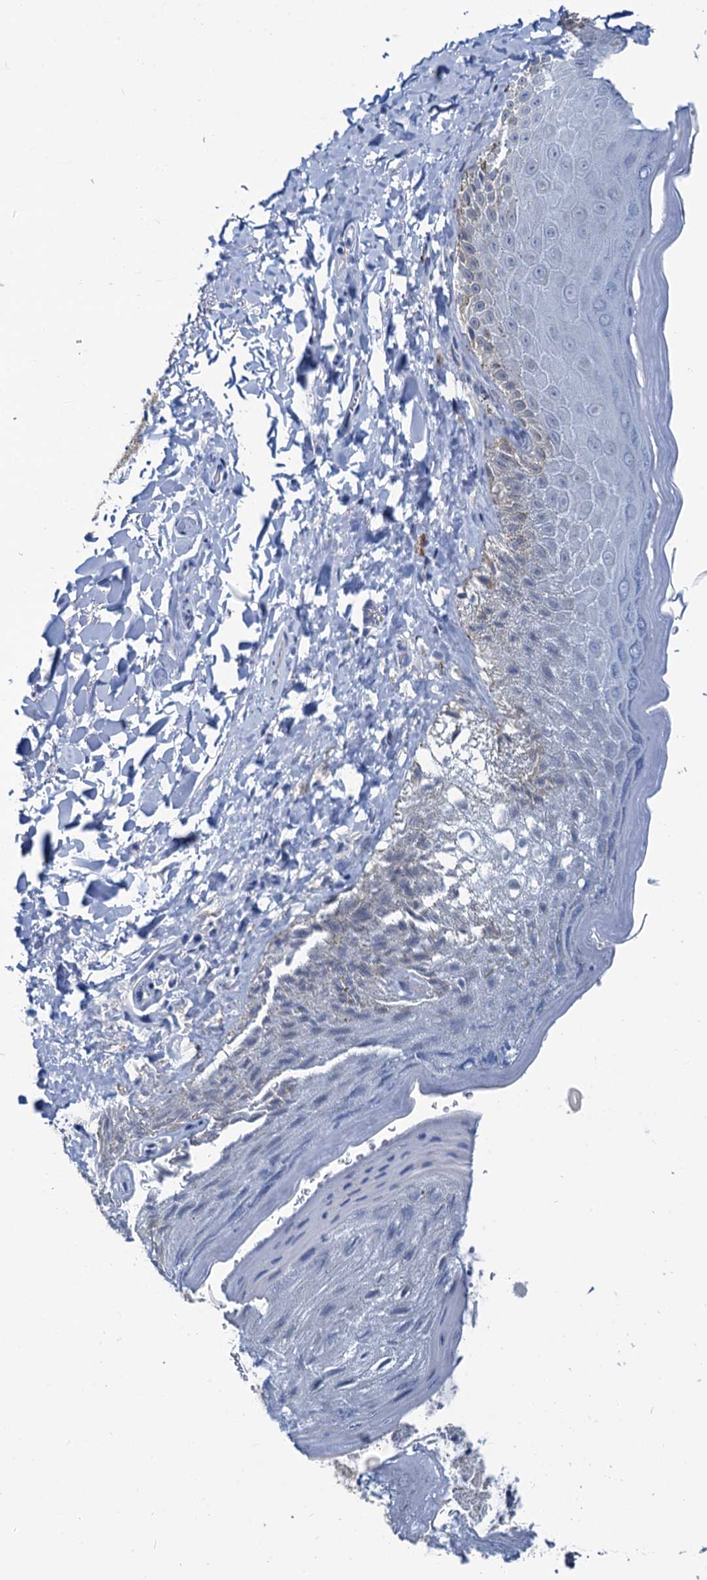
{"staining": {"intensity": "weak", "quantity": "<25%", "location": "cytoplasmic/membranous"}, "tissue": "skin", "cell_type": "Epidermal cells", "image_type": "normal", "snomed": [{"axis": "morphology", "description": "Normal tissue, NOS"}, {"axis": "topography", "description": "Anal"}], "caption": "Immunohistochemical staining of benign skin shows no significant expression in epidermal cells.", "gene": "MIOX", "patient": {"sex": "male", "age": 44}}